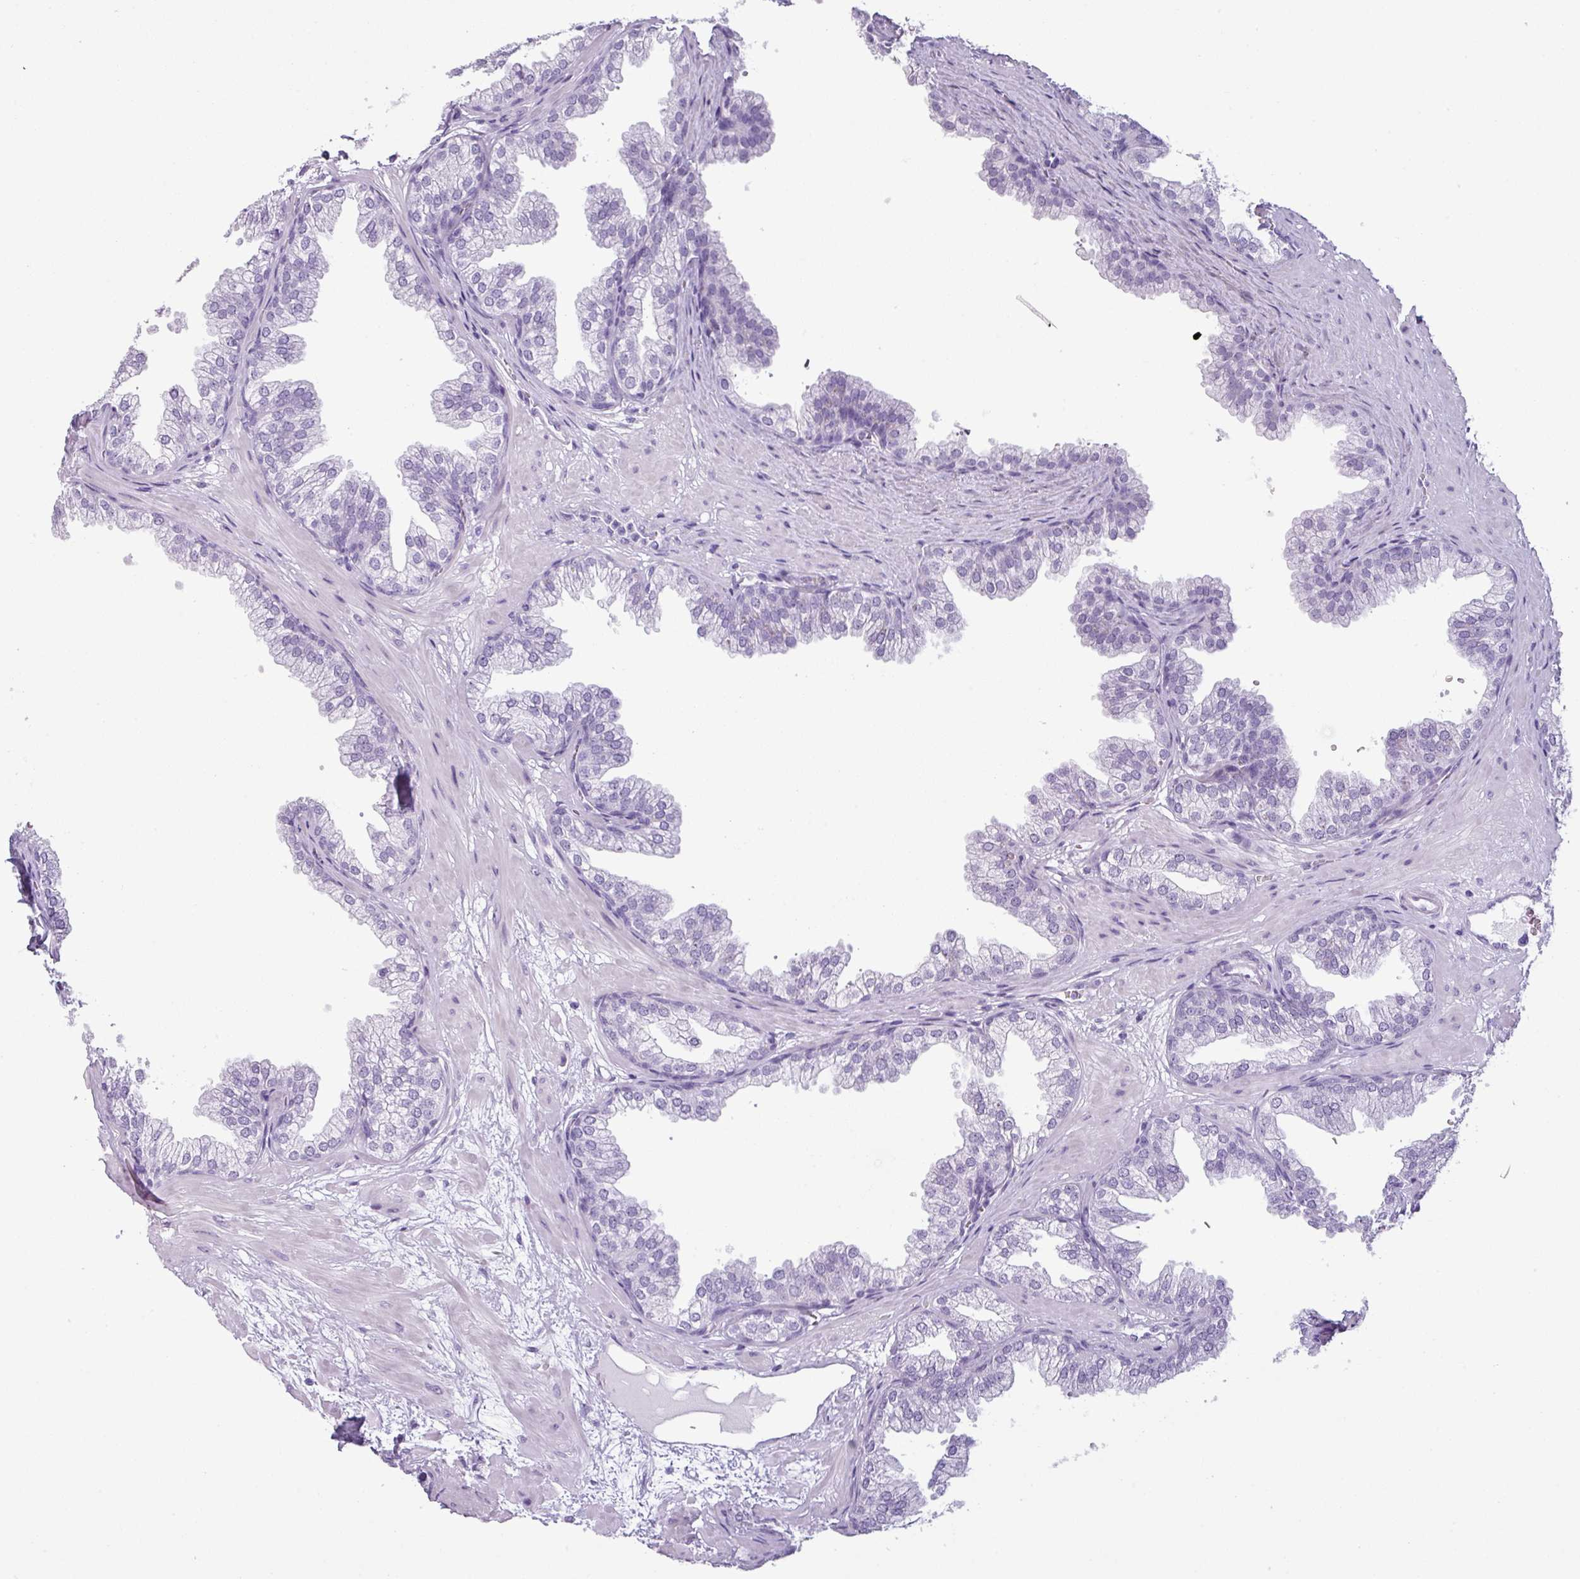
{"staining": {"intensity": "negative", "quantity": "none", "location": "none"}, "tissue": "prostate", "cell_type": "Glandular cells", "image_type": "normal", "snomed": [{"axis": "morphology", "description": "Normal tissue, NOS"}, {"axis": "topography", "description": "Prostate"}], "caption": "Immunohistochemistry (IHC) image of normal prostate: human prostate stained with DAB (3,3'-diaminobenzidine) exhibits no significant protein expression in glandular cells. (Brightfield microscopy of DAB (3,3'-diaminobenzidine) IHC at high magnification).", "gene": "SCT", "patient": {"sex": "male", "age": 37}}